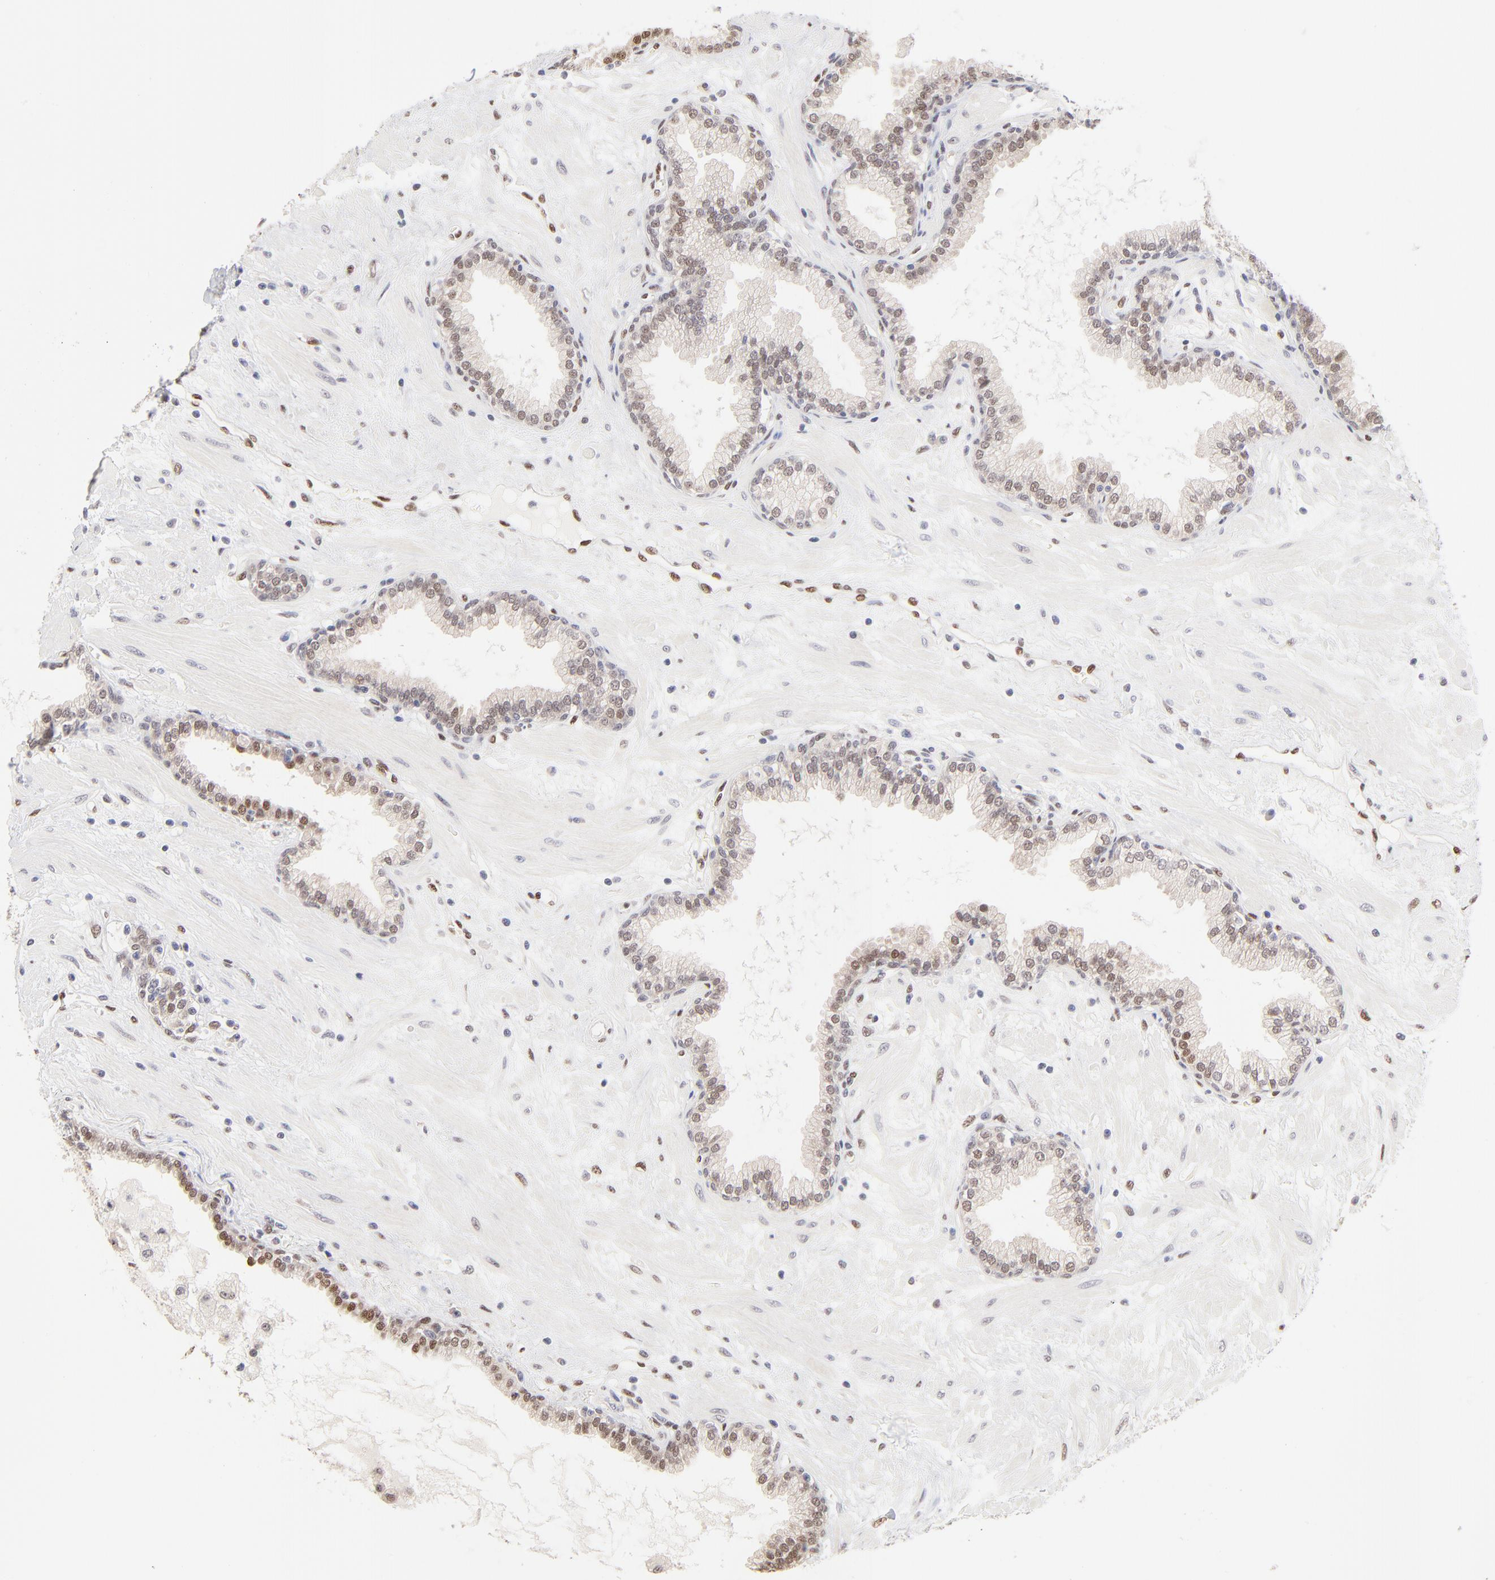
{"staining": {"intensity": "moderate", "quantity": "<25%", "location": "nuclear"}, "tissue": "prostate", "cell_type": "Glandular cells", "image_type": "normal", "snomed": [{"axis": "morphology", "description": "Normal tissue, NOS"}, {"axis": "topography", "description": "Prostate"}], "caption": "Immunohistochemistry (DAB (3,3'-diaminobenzidine)) staining of unremarkable prostate displays moderate nuclear protein positivity in approximately <25% of glandular cells.", "gene": "STAT3", "patient": {"sex": "male", "age": 64}}